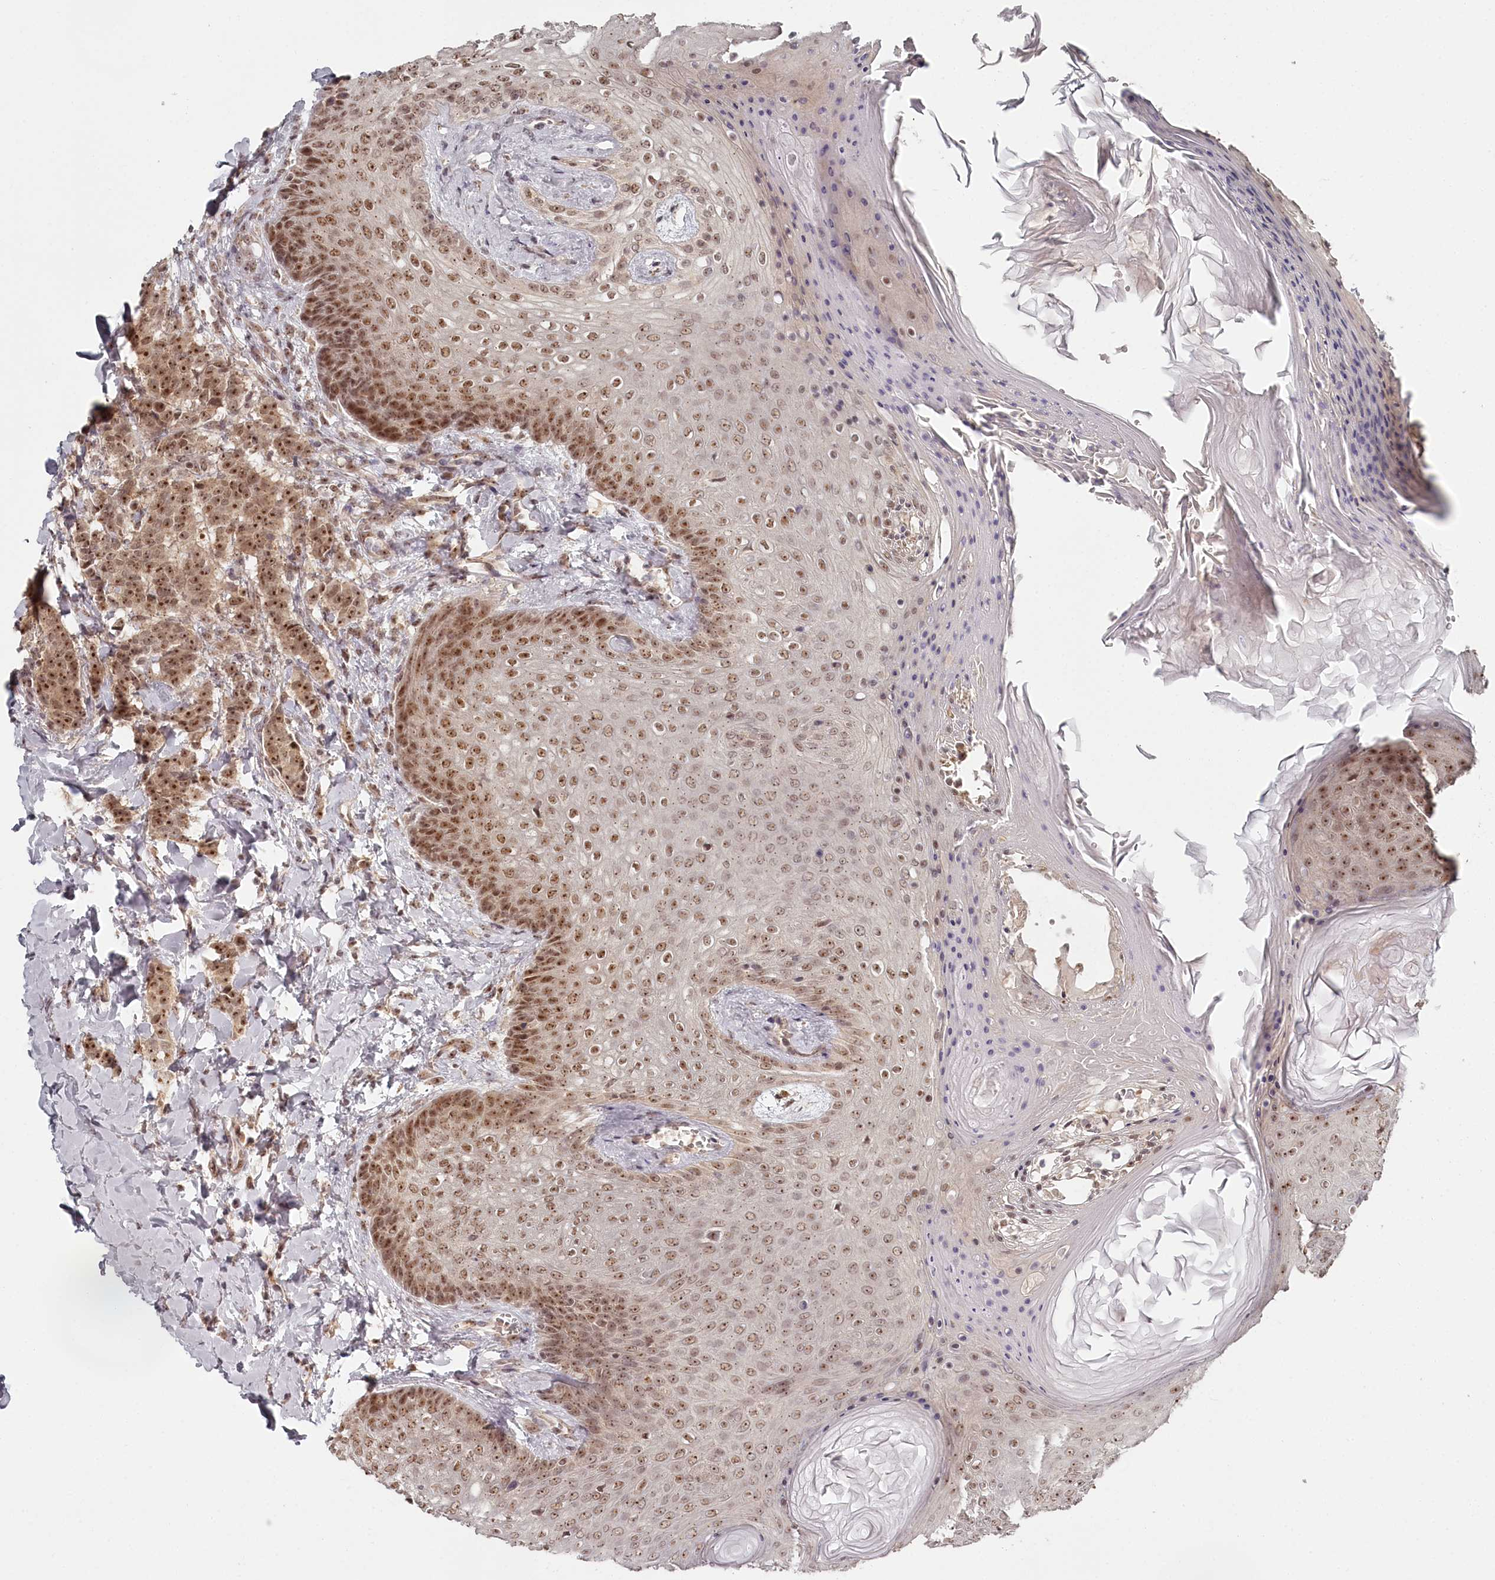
{"staining": {"intensity": "moderate", "quantity": ">75%", "location": "nuclear"}, "tissue": "breast cancer", "cell_type": "Tumor cells", "image_type": "cancer", "snomed": [{"axis": "morphology", "description": "Duct carcinoma"}, {"axis": "topography", "description": "Breast"}], "caption": "Moderate nuclear staining is identified in approximately >75% of tumor cells in infiltrating ductal carcinoma (breast).", "gene": "EXOSC1", "patient": {"sex": "female", "age": 40}}